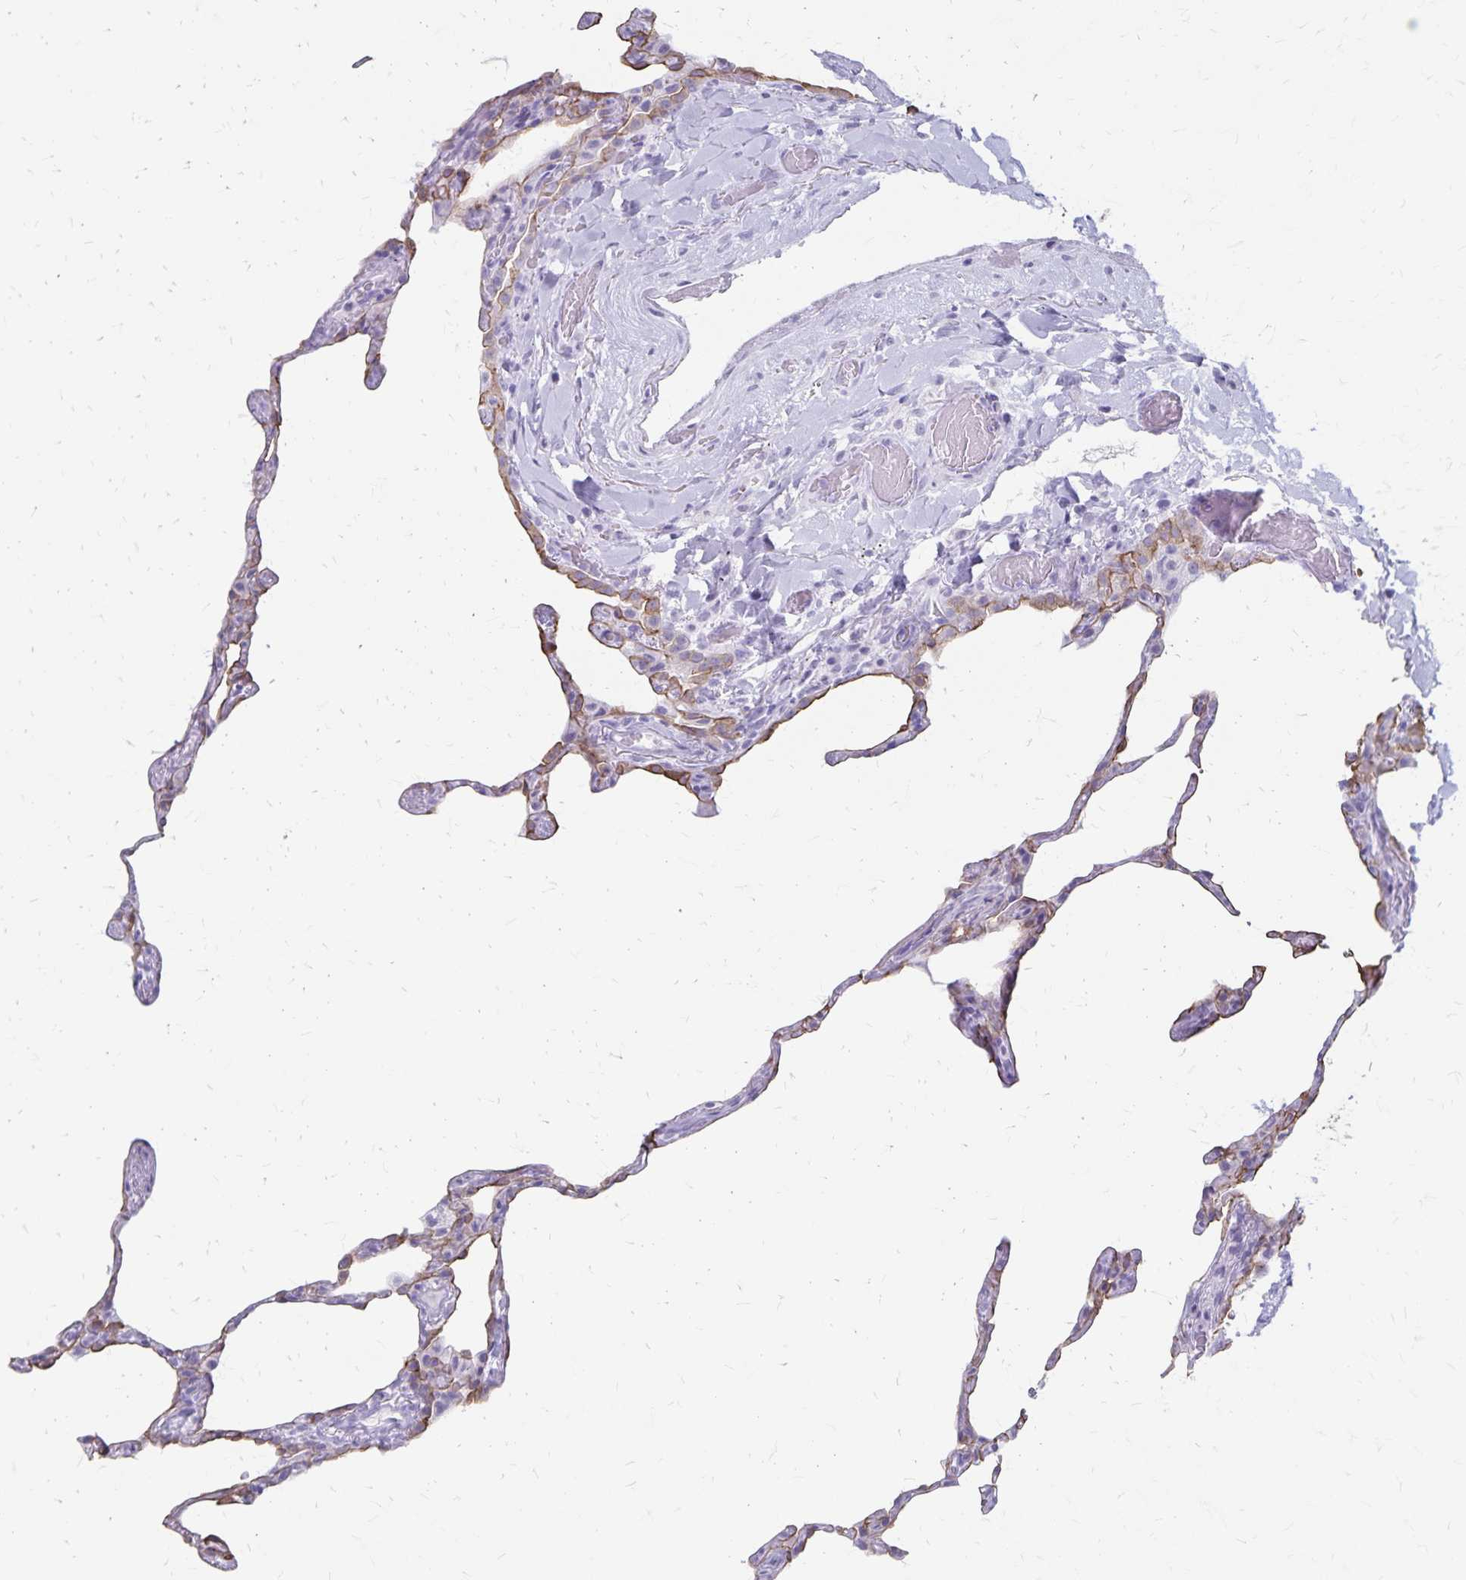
{"staining": {"intensity": "moderate", "quantity": ">75%", "location": "cytoplasmic/membranous"}, "tissue": "lung", "cell_type": "Alveolar cells", "image_type": "normal", "snomed": [{"axis": "morphology", "description": "Normal tissue, NOS"}, {"axis": "topography", "description": "Lung"}], "caption": "This is an image of immunohistochemistry (IHC) staining of unremarkable lung, which shows moderate staining in the cytoplasmic/membranous of alveolar cells.", "gene": "GPBAR1", "patient": {"sex": "female", "age": 57}}